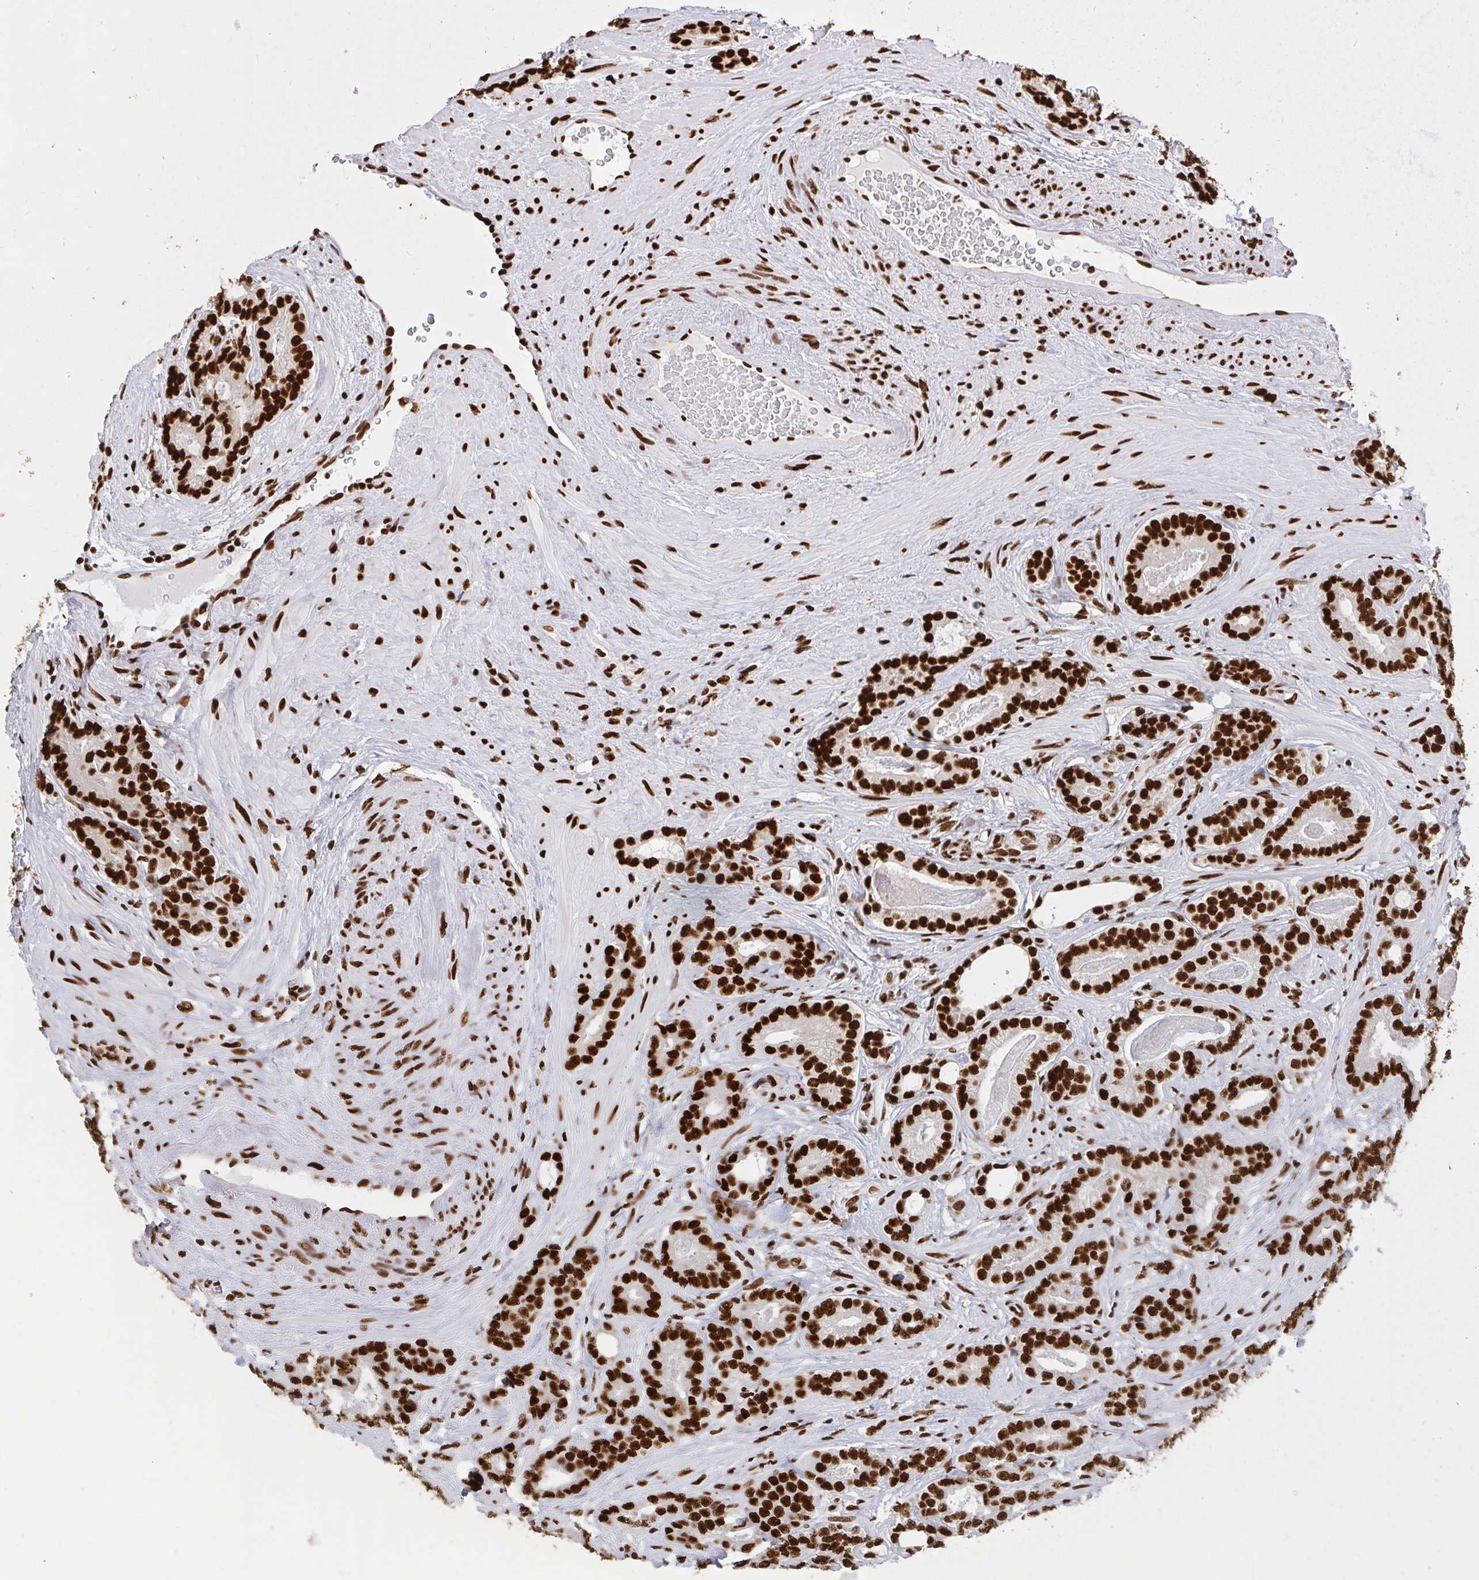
{"staining": {"intensity": "strong", "quantity": ">75%", "location": "nuclear"}, "tissue": "prostate cancer", "cell_type": "Tumor cells", "image_type": "cancer", "snomed": [{"axis": "morphology", "description": "Adenocarcinoma, Low grade"}, {"axis": "topography", "description": "Prostate"}], "caption": "Brown immunohistochemical staining in adenocarcinoma (low-grade) (prostate) shows strong nuclear staining in about >75% of tumor cells. (Stains: DAB in brown, nuclei in blue, Microscopy: brightfield microscopy at high magnification).", "gene": "HNRNPL", "patient": {"sex": "male", "age": 61}}